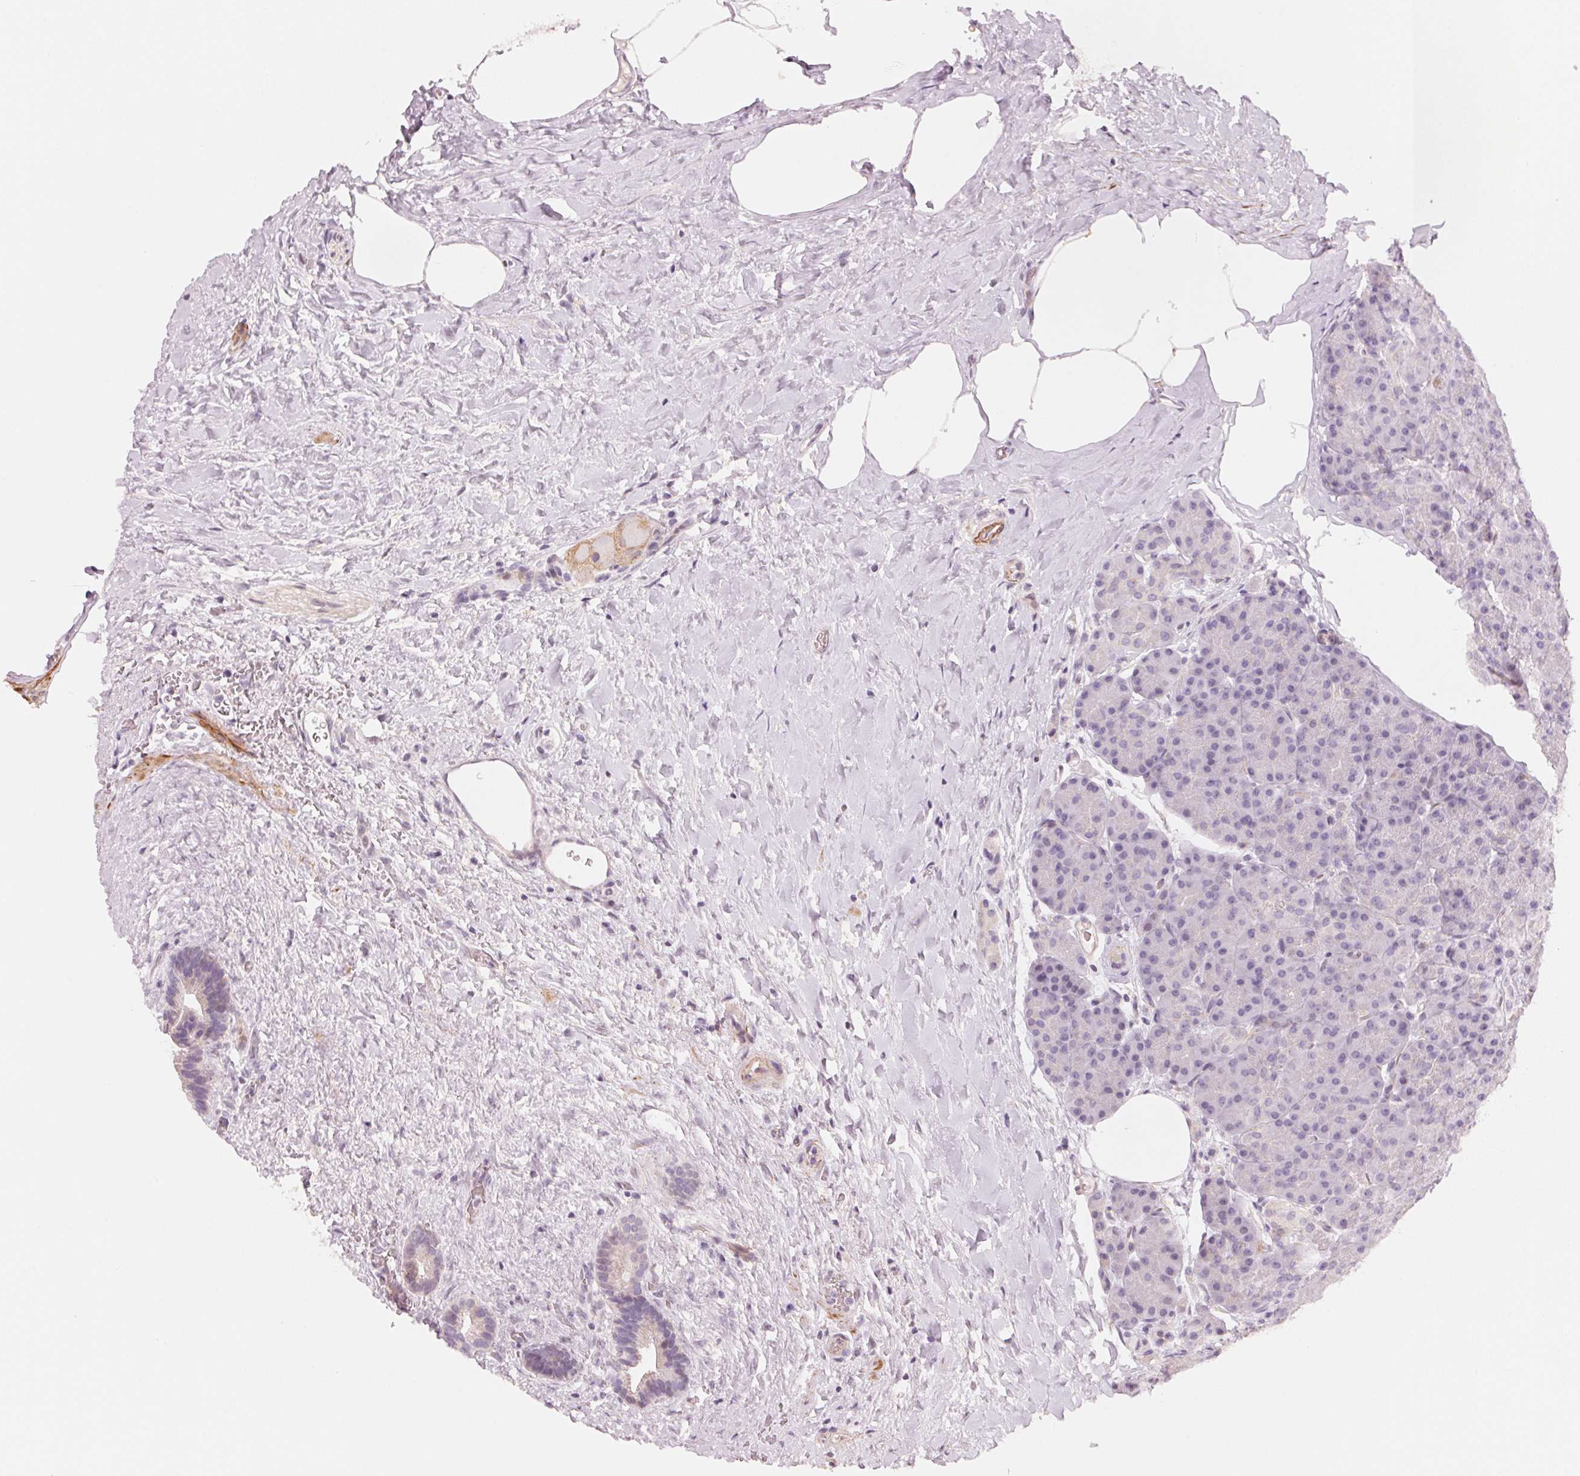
{"staining": {"intensity": "negative", "quantity": "none", "location": "none"}, "tissue": "pancreas", "cell_type": "Exocrine glandular cells", "image_type": "normal", "snomed": [{"axis": "morphology", "description": "Normal tissue, NOS"}, {"axis": "topography", "description": "Pancreas"}], "caption": "Immunohistochemical staining of normal human pancreas displays no significant positivity in exocrine glandular cells. The staining was performed using DAB (3,3'-diaminobenzidine) to visualize the protein expression in brown, while the nuclei were stained in blue with hematoxylin (Magnification: 20x).", "gene": "SLC17A4", "patient": {"sex": "male", "age": 57}}